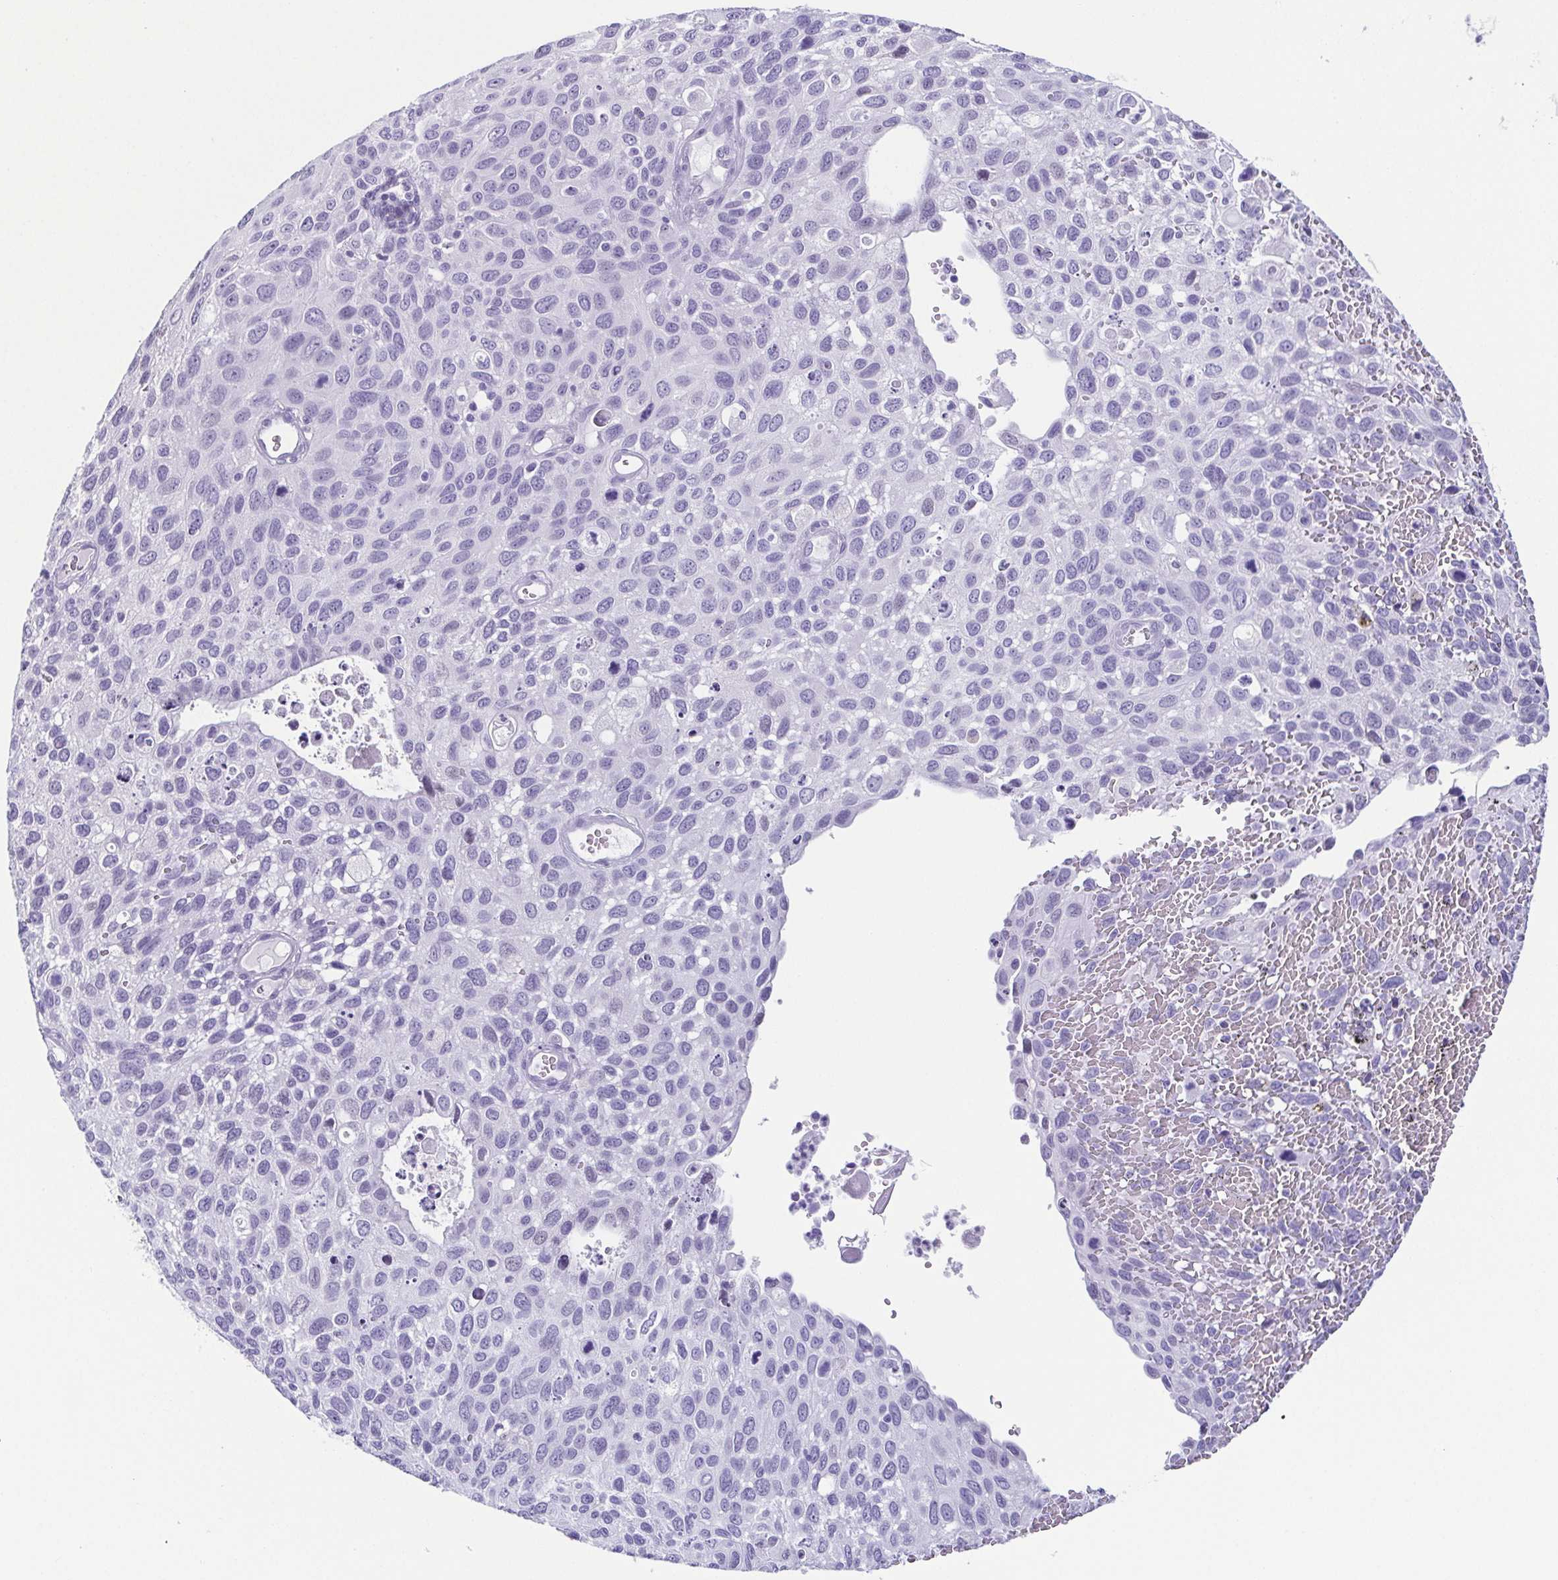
{"staining": {"intensity": "negative", "quantity": "none", "location": "none"}, "tissue": "cervical cancer", "cell_type": "Tumor cells", "image_type": "cancer", "snomed": [{"axis": "morphology", "description": "Squamous cell carcinoma, NOS"}, {"axis": "topography", "description": "Cervix"}], "caption": "This is an immunohistochemistry micrograph of cervical cancer. There is no positivity in tumor cells.", "gene": "ESX1", "patient": {"sex": "female", "age": 70}}